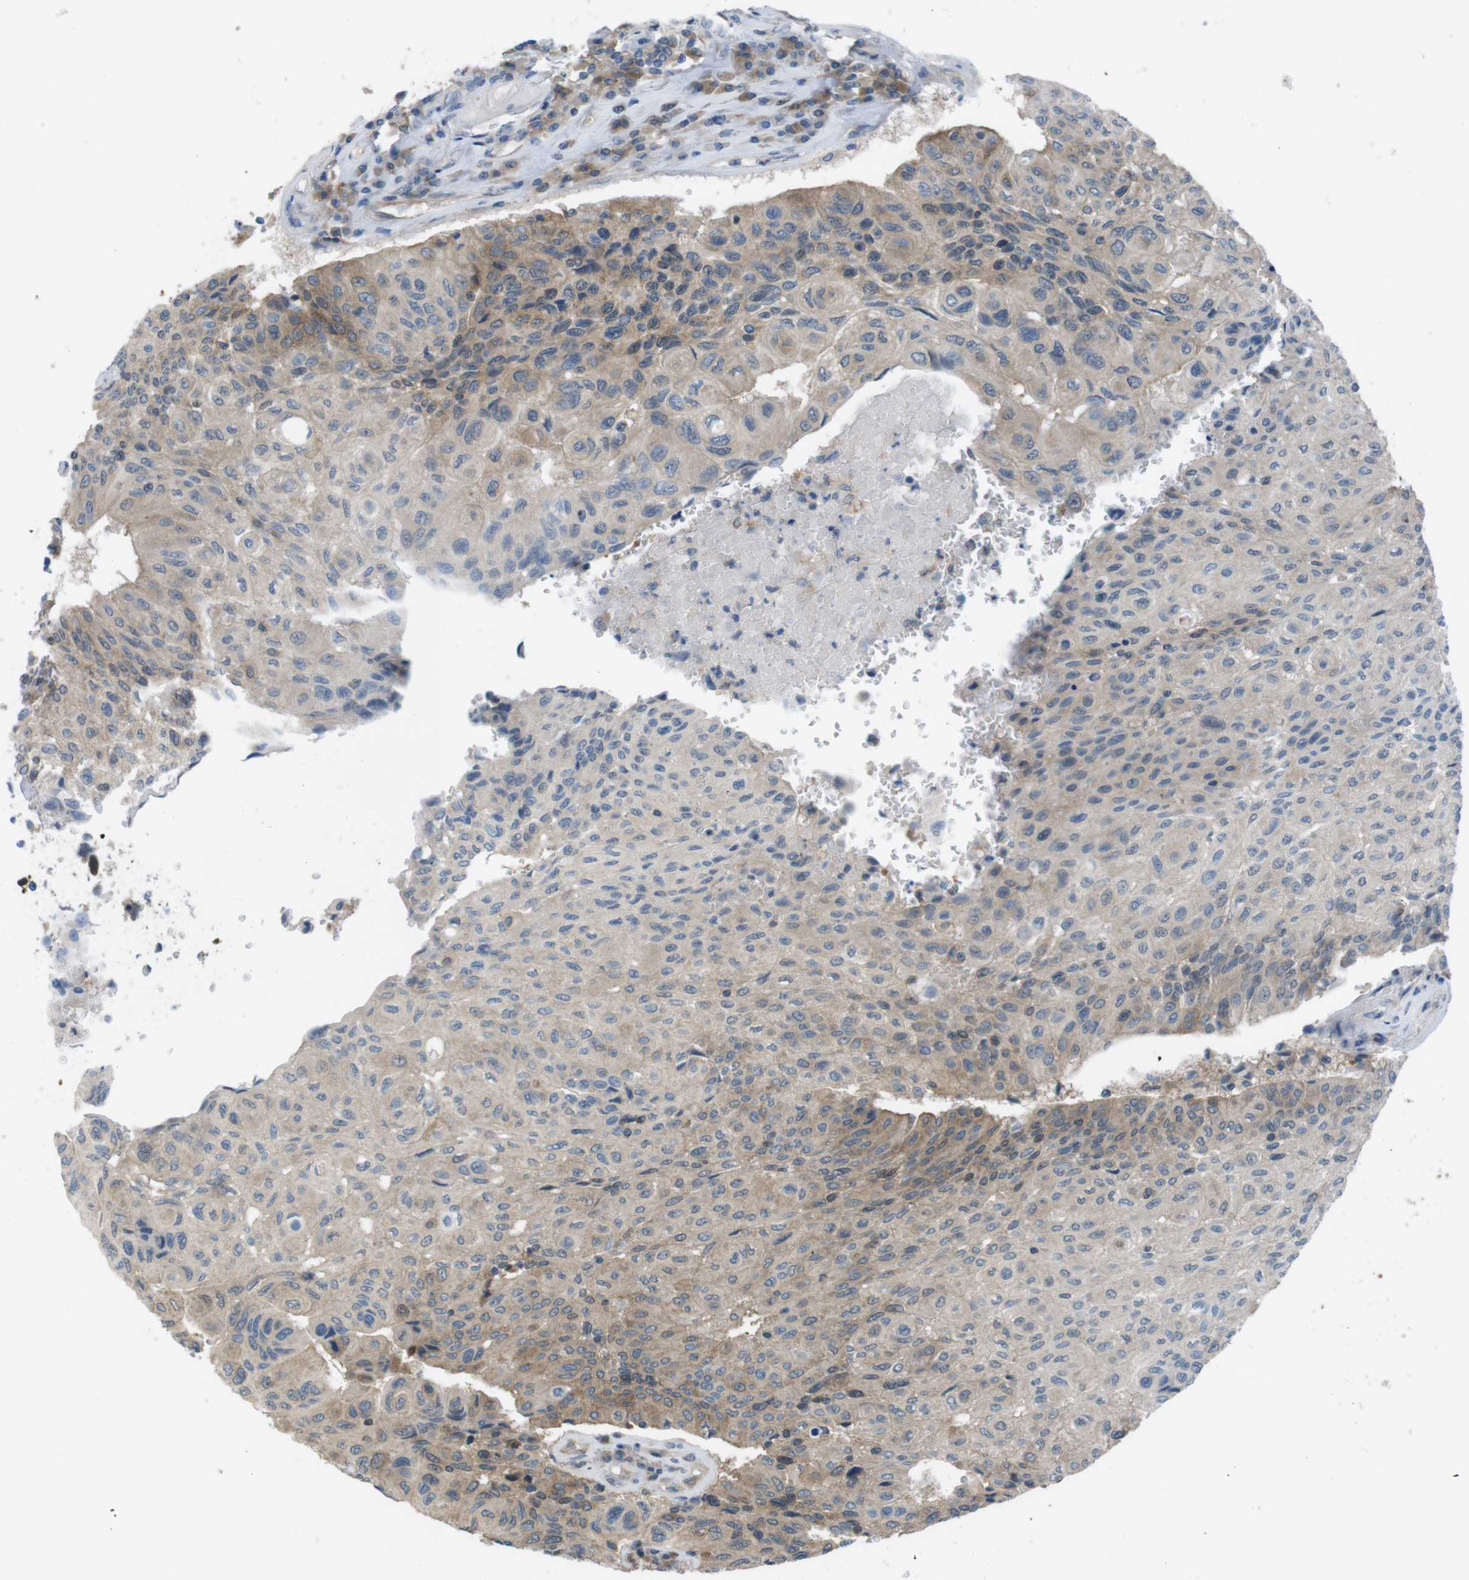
{"staining": {"intensity": "moderate", "quantity": "25%-75%", "location": "cytoplasmic/membranous"}, "tissue": "urothelial cancer", "cell_type": "Tumor cells", "image_type": "cancer", "snomed": [{"axis": "morphology", "description": "Urothelial carcinoma, High grade"}, {"axis": "topography", "description": "Urinary bladder"}], "caption": "A brown stain shows moderate cytoplasmic/membranous positivity of a protein in urothelial cancer tumor cells.", "gene": "MTHFD1", "patient": {"sex": "male", "age": 66}}